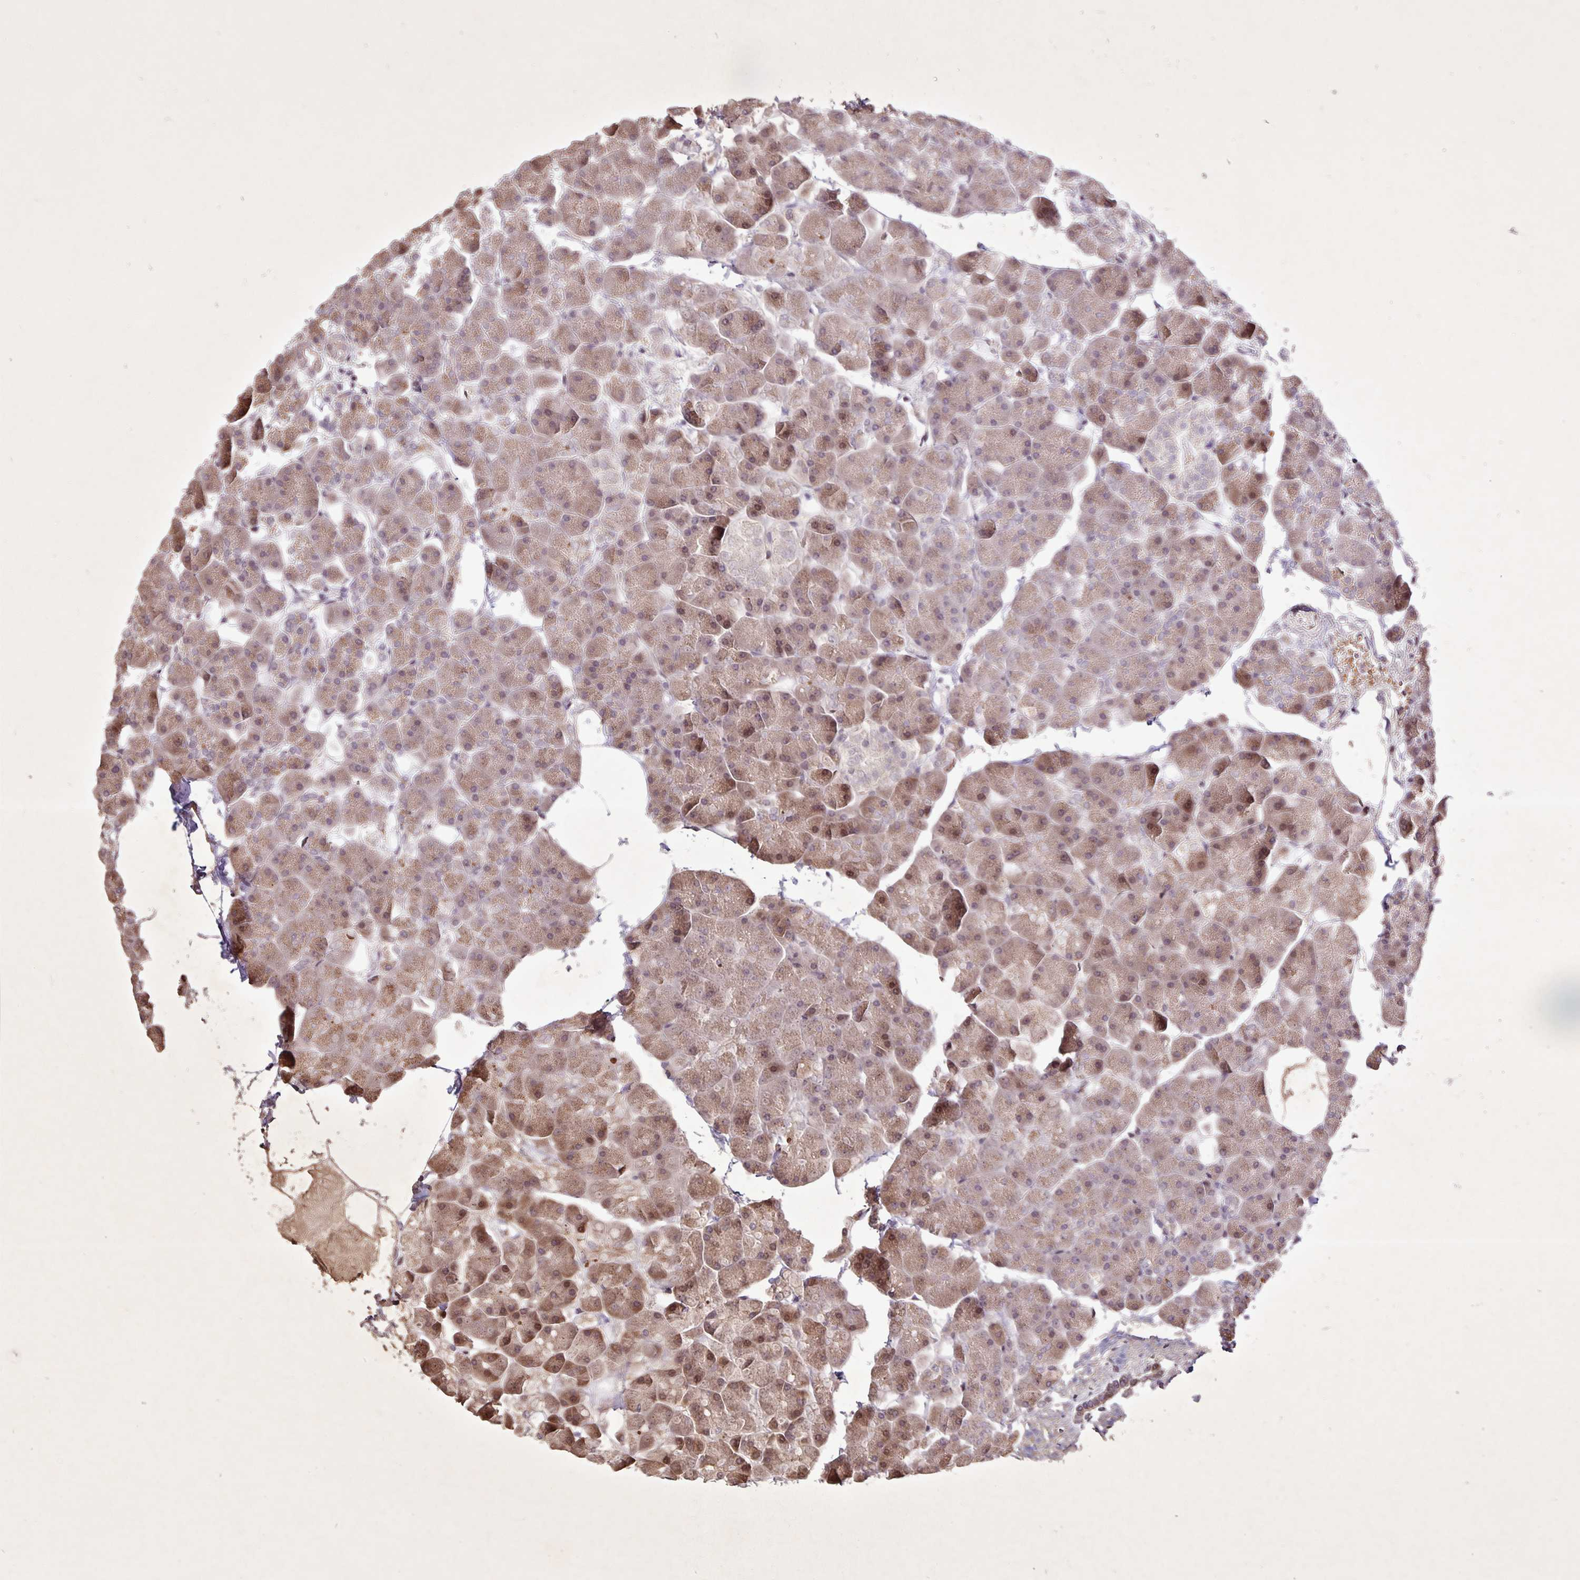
{"staining": {"intensity": "moderate", "quantity": ">75%", "location": "cytoplasmic/membranous,nuclear"}, "tissue": "pancreas", "cell_type": "Exocrine glandular cells", "image_type": "normal", "snomed": [{"axis": "morphology", "description": "Normal tissue, NOS"}, {"axis": "topography", "description": "Pancreas"}], "caption": "Pancreas stained with IHC reveals moderate cytoplasmic/membranous,nuclear positivity in approximately >75% of exocrine glandular cells.", "gene": "GDF2", "patient": {"sex": "male", "age": 35}}